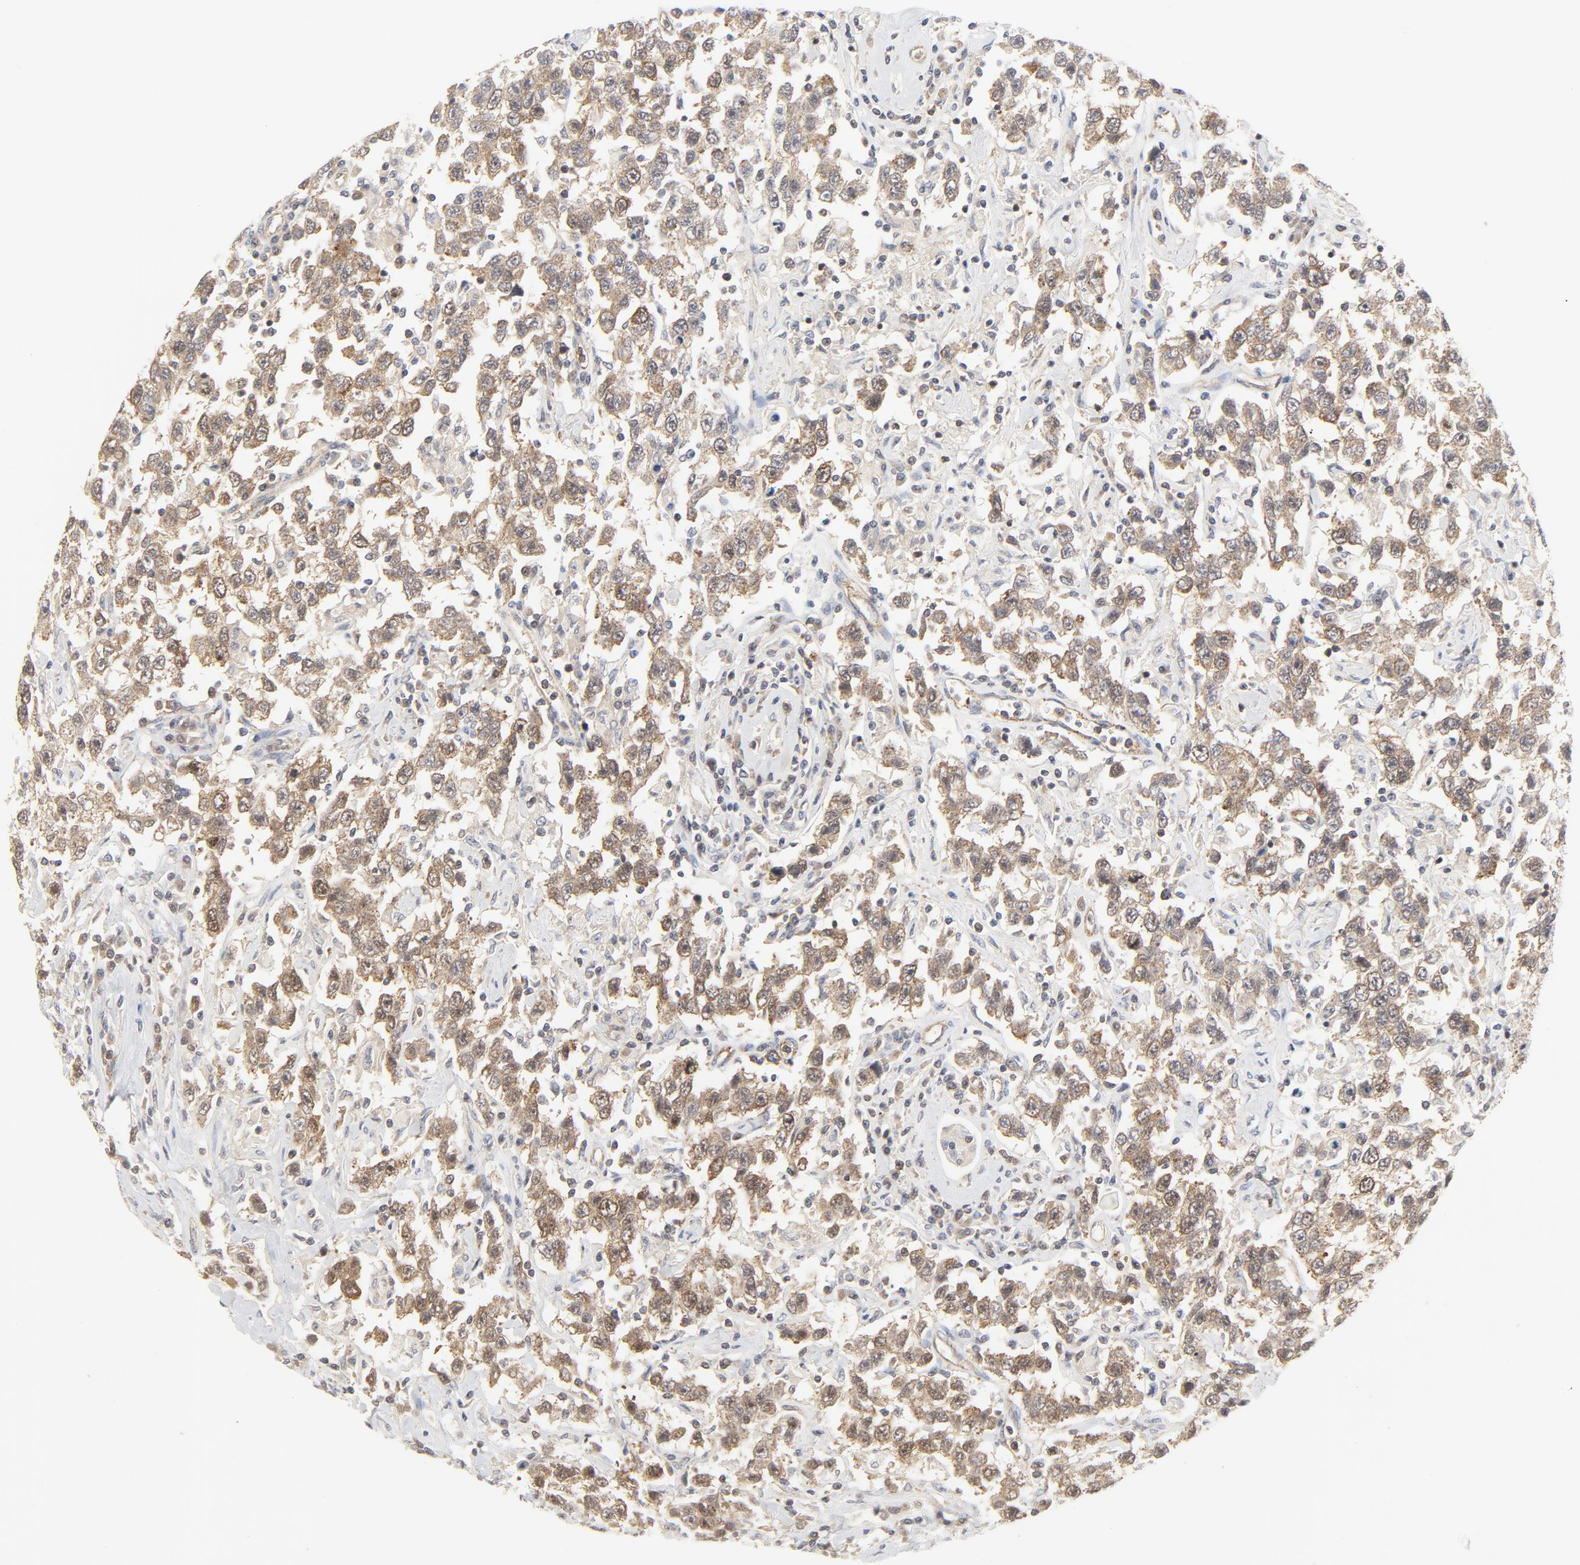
{"staining": {"intensity": "moderate", "quantity": ">75%", "location": "cytoplasmic/membranous"}, "tissue": "testis cancer", "cell_type": "Tumor cells", "image_type": "cancer", "snomed": [{"axis": "morphology", "description": "Seminoma, NOS"}, {"axis": "topography", "description": "Testis"}], "caption": "Moderate cytoplasmic/membranous protein expression is seen in about >75% of tumor cells in seminoma (testis).", "gene": "MAP2K7", "patient": {"sex": "male", "age": 41}}